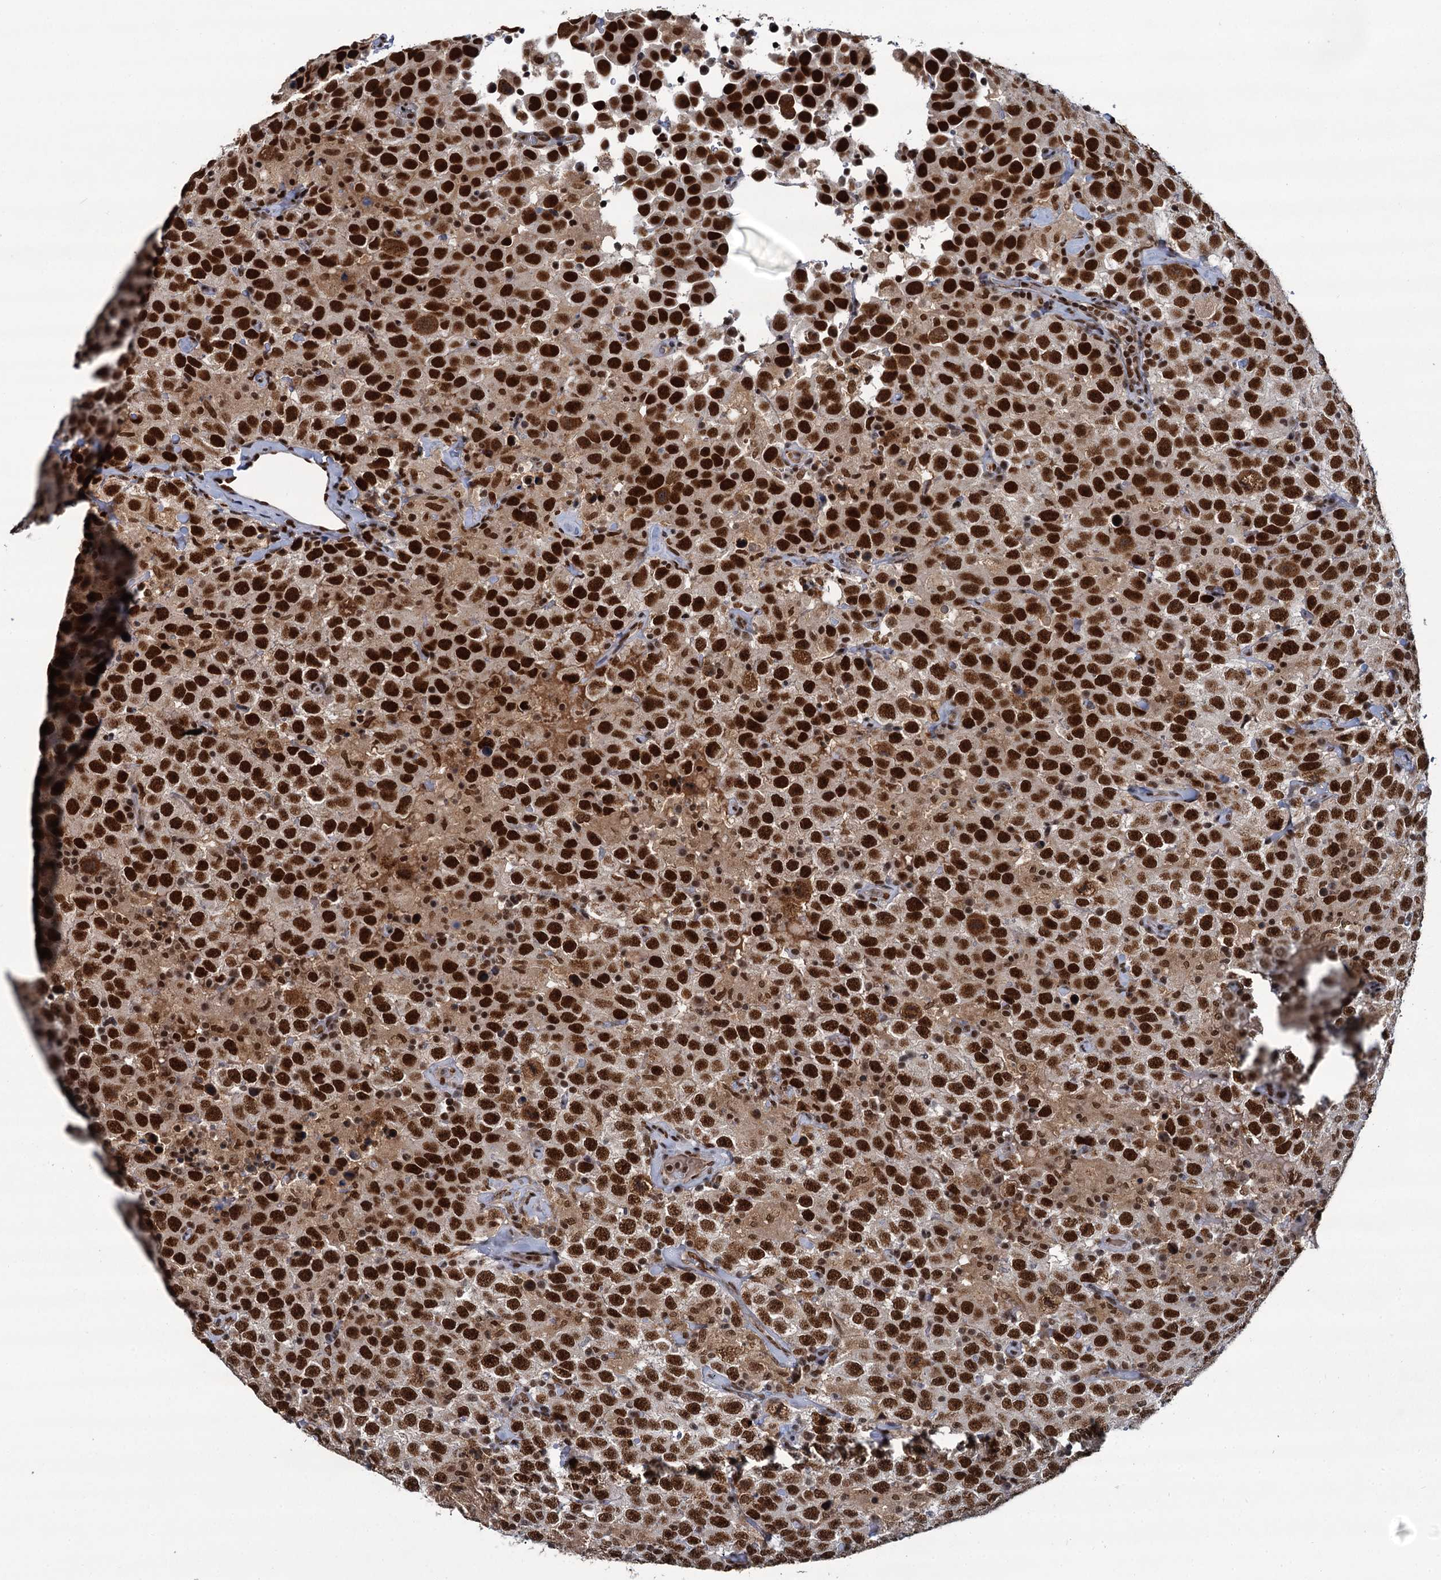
{"staining": {"intensity": "strong", "quantity": ">75%", "location": "nuclear"}, "tissue": "testis cancer", "cell_type": "Tumor cells", "image_type": "cancer", "snomed": [{"axis": "morphology", "description": "Seminoma, NOS"}, {"axis": "topography", "description": "Testis"}], "caption": "This is an image of IHC staining of testis cancer (seminoma), which shows strong expression in the nuclear of tumor cells.", "gene": "PPHLN1", "patient": {"sex": "male", "age": 41}}